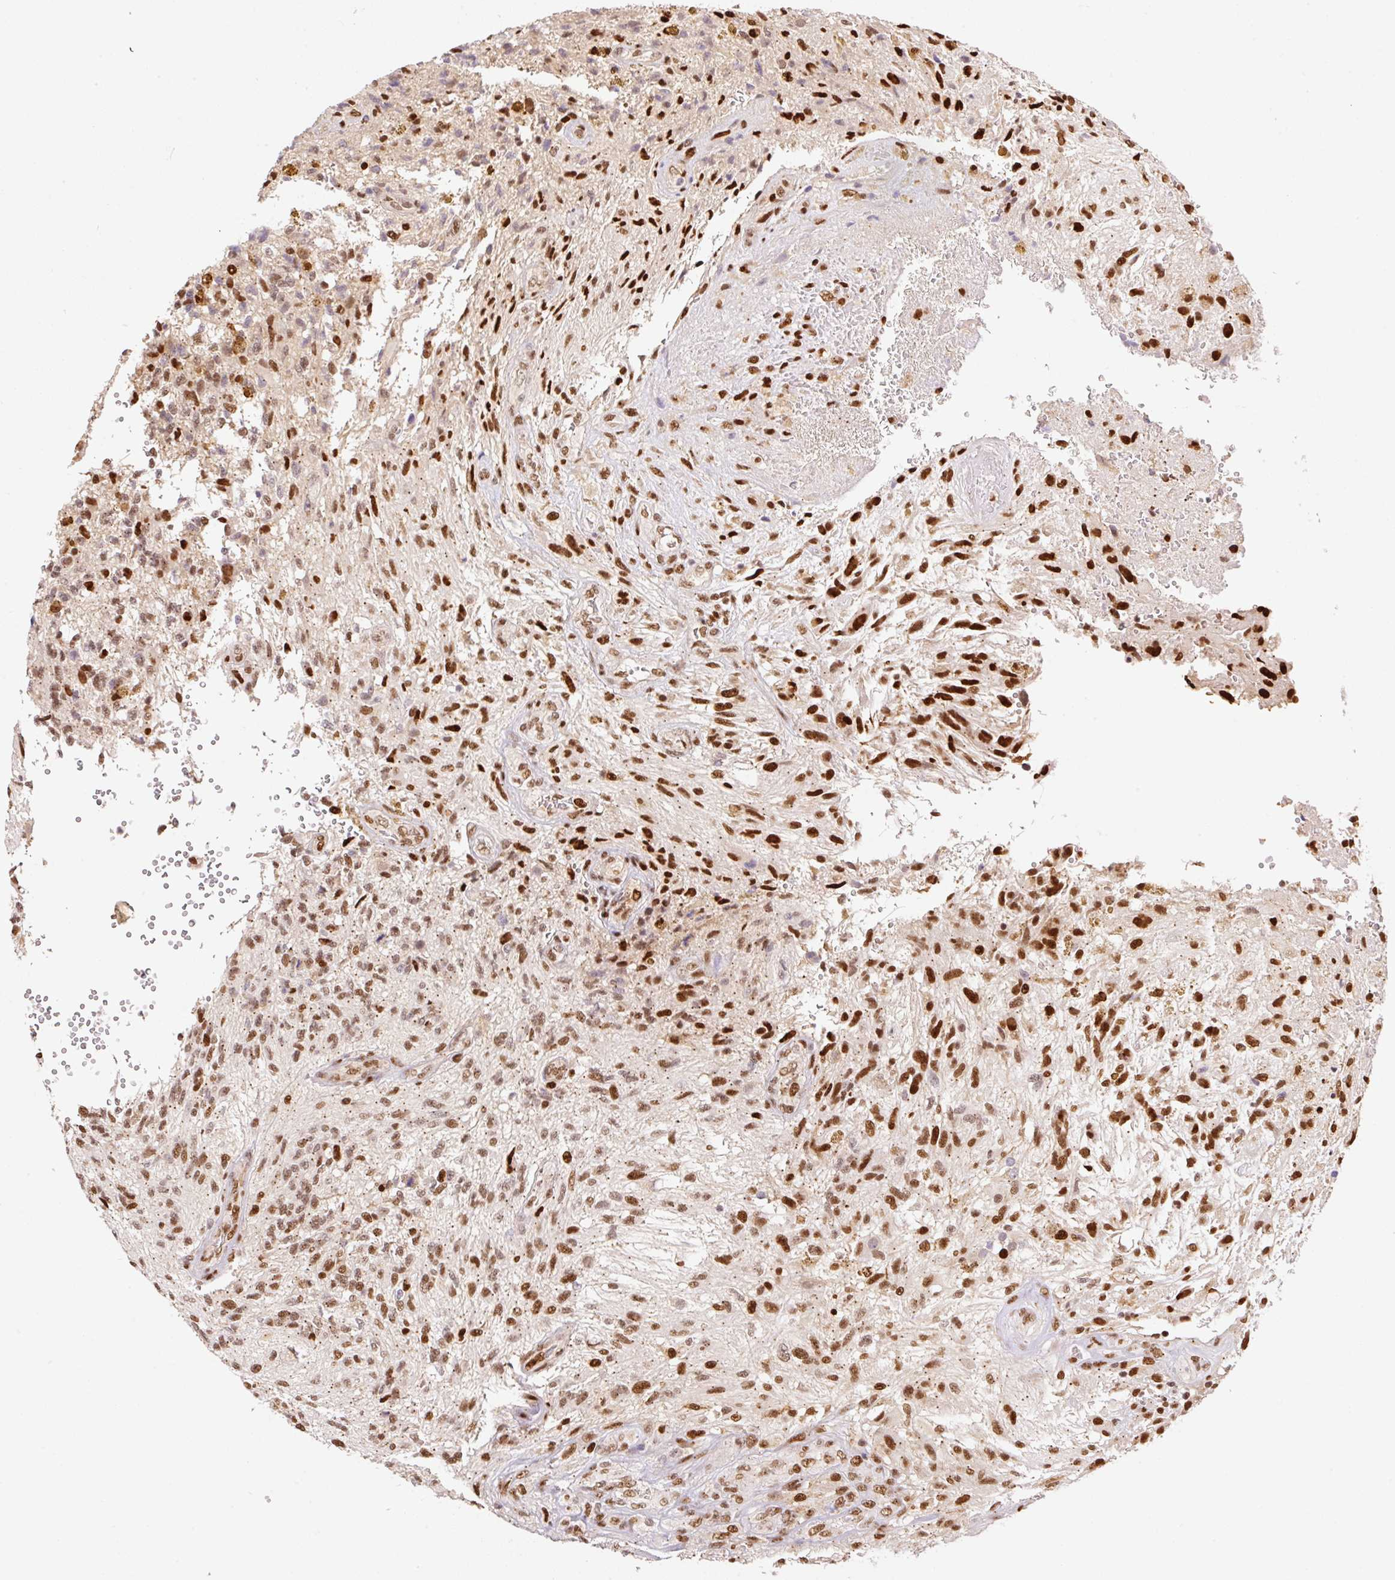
{"staining": {"intensity": "strong", "quantity": ">75%", "location": "nuclear"}, "tissue": "glioma", "cell_type": "Tumor cells", "image_type": "cancer", "snomed": [{"axis": "morphology", "description": "Glioma, malignant, High grade"}, {"axis": "topography", "description": "Brain"}], "caption": "Malignant high-grade glioma stained with a brown dye exhibits strong nuclear positive staining in about >75% of tumor cells.", "gene": "GPR139", "patient": {"sex": "male", "age": 56}}